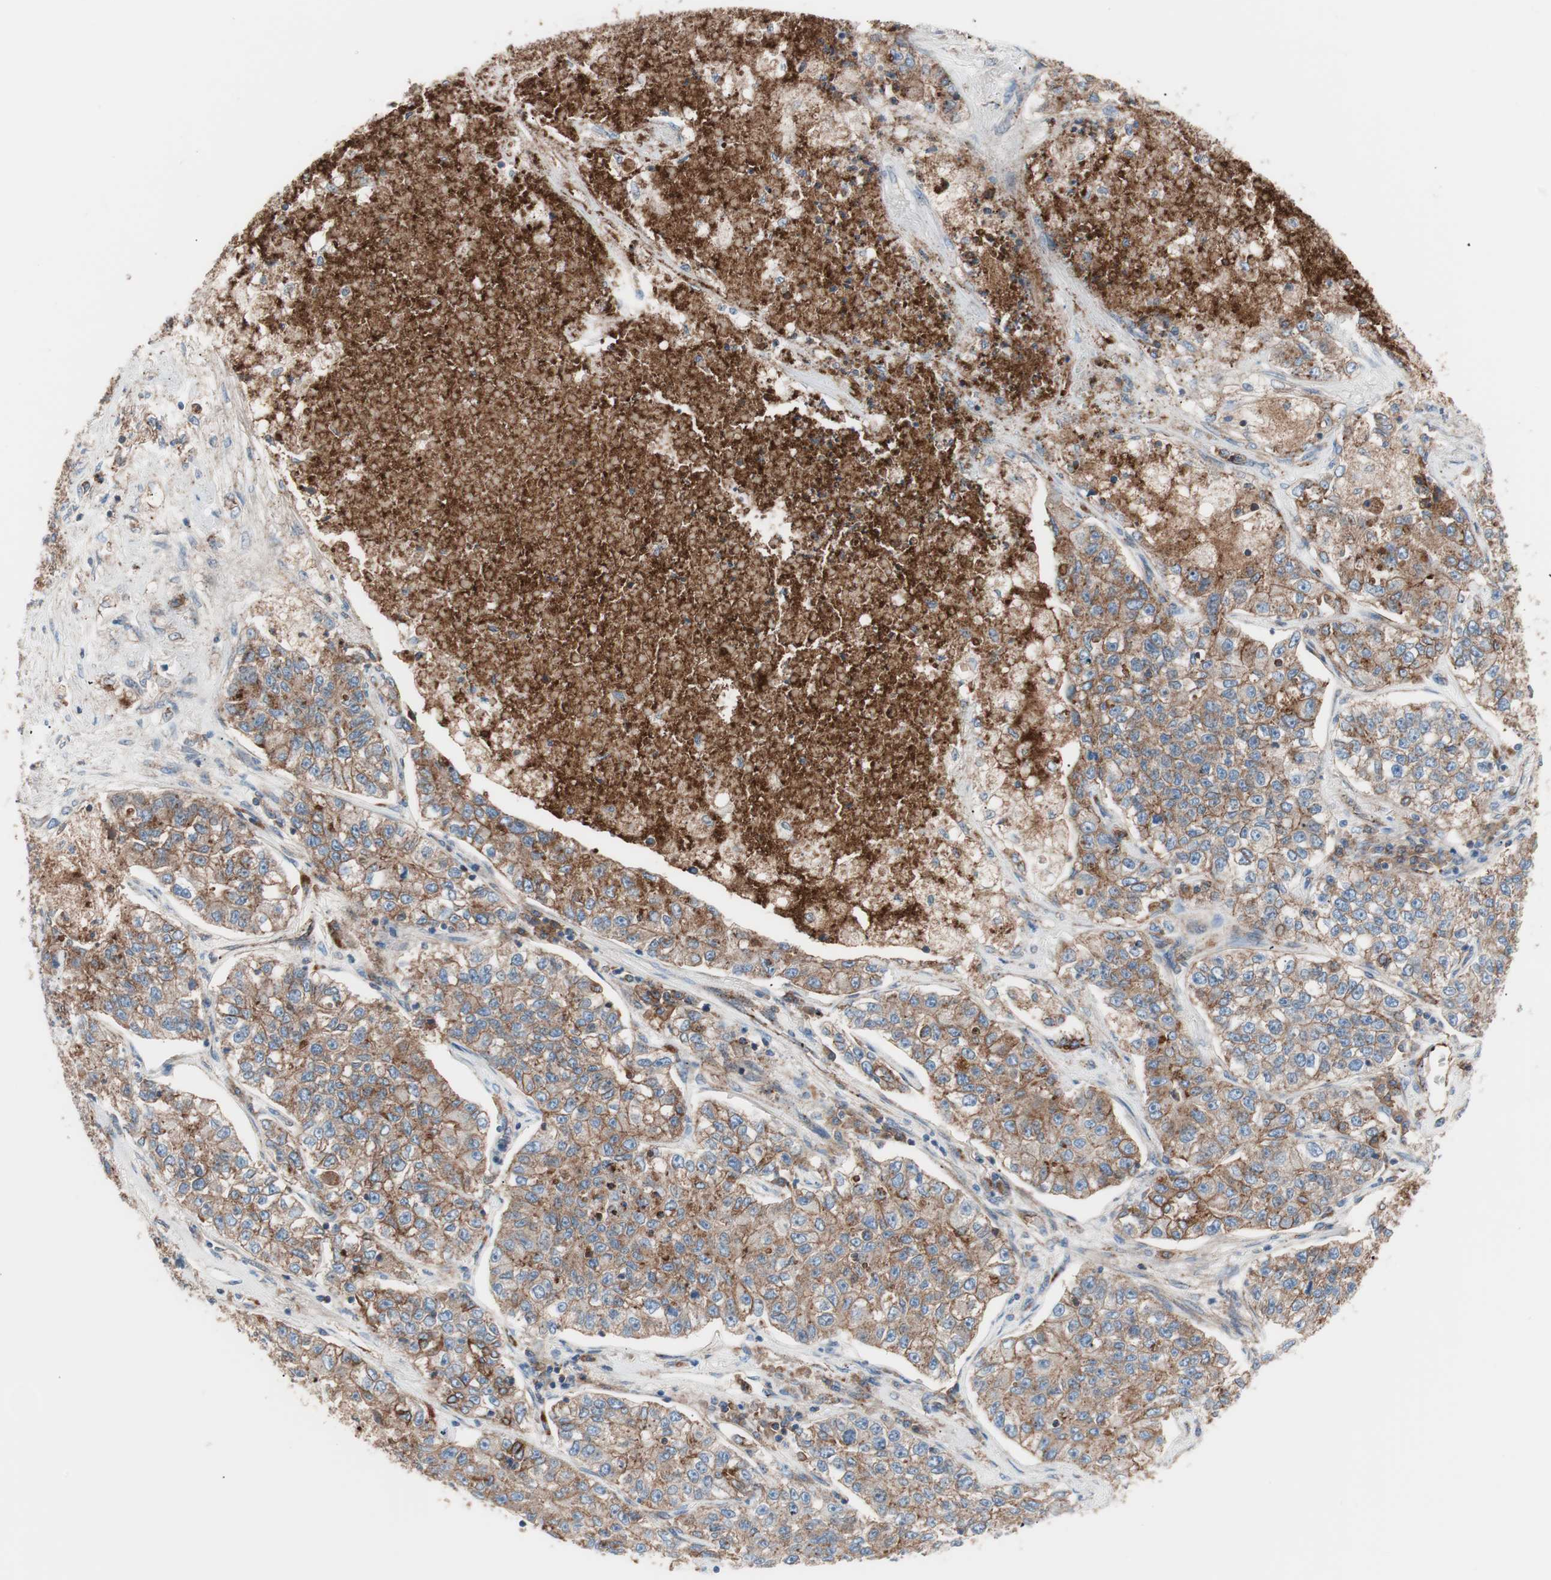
{"staining": {"intensity": "moderate", "quantity": ">75%", "location": "cytoplasmic/membranous"}, "tissue": "lung cancer", "cell_type": "Tumor cells", "image_type": "cancer", "snomed": [{"axis": "morphology", "description": "Adenocarcinoma, NOS"}, {"axis": "topography", "description": "Lung"}], "caption": "Immunohistochemical staining of human lung adenocarcinoma displays medium levels of moderate cytoplasmic/membranous staining in approximately >75% of tumor cells.", "gene": "FLOT2", "patient": {"sex": "male", "age": 49}}